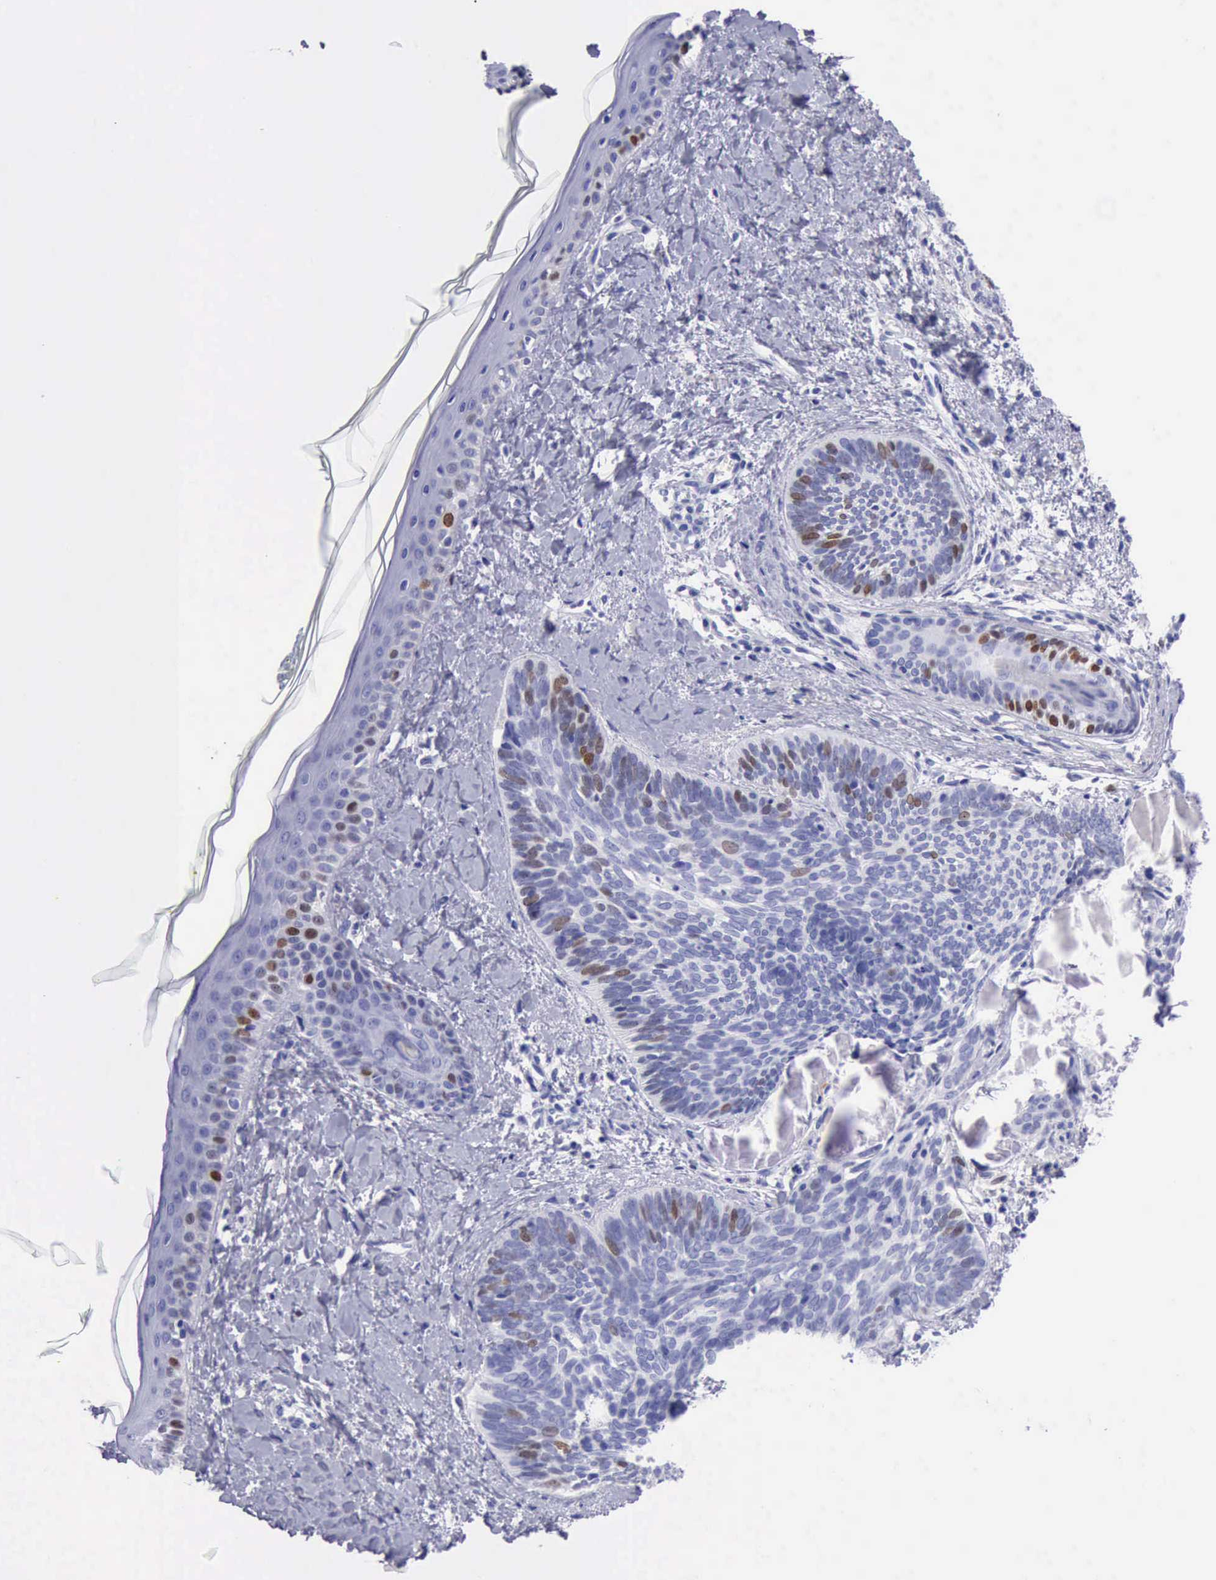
{"staining": {"intensity": "moderate", "quantity": "<25%", "location": "nuclear"}, "tissue": "skin cancer", "cell_type": "Tumor cells", "image_type": "cancer", "snomed": [{"axis": "morphology", "description": "Basal cell carcinoma"}, {"axis": "topography", "description": "Skin"}], "caption": "About <25% of tumor cells in basal cell carcinoma (skin) show moderate nuclear protein expression as visualized by brown immunohistochemical staining.", "gene": "MCM2", "patient": {"sex": "female", "age": 81}}